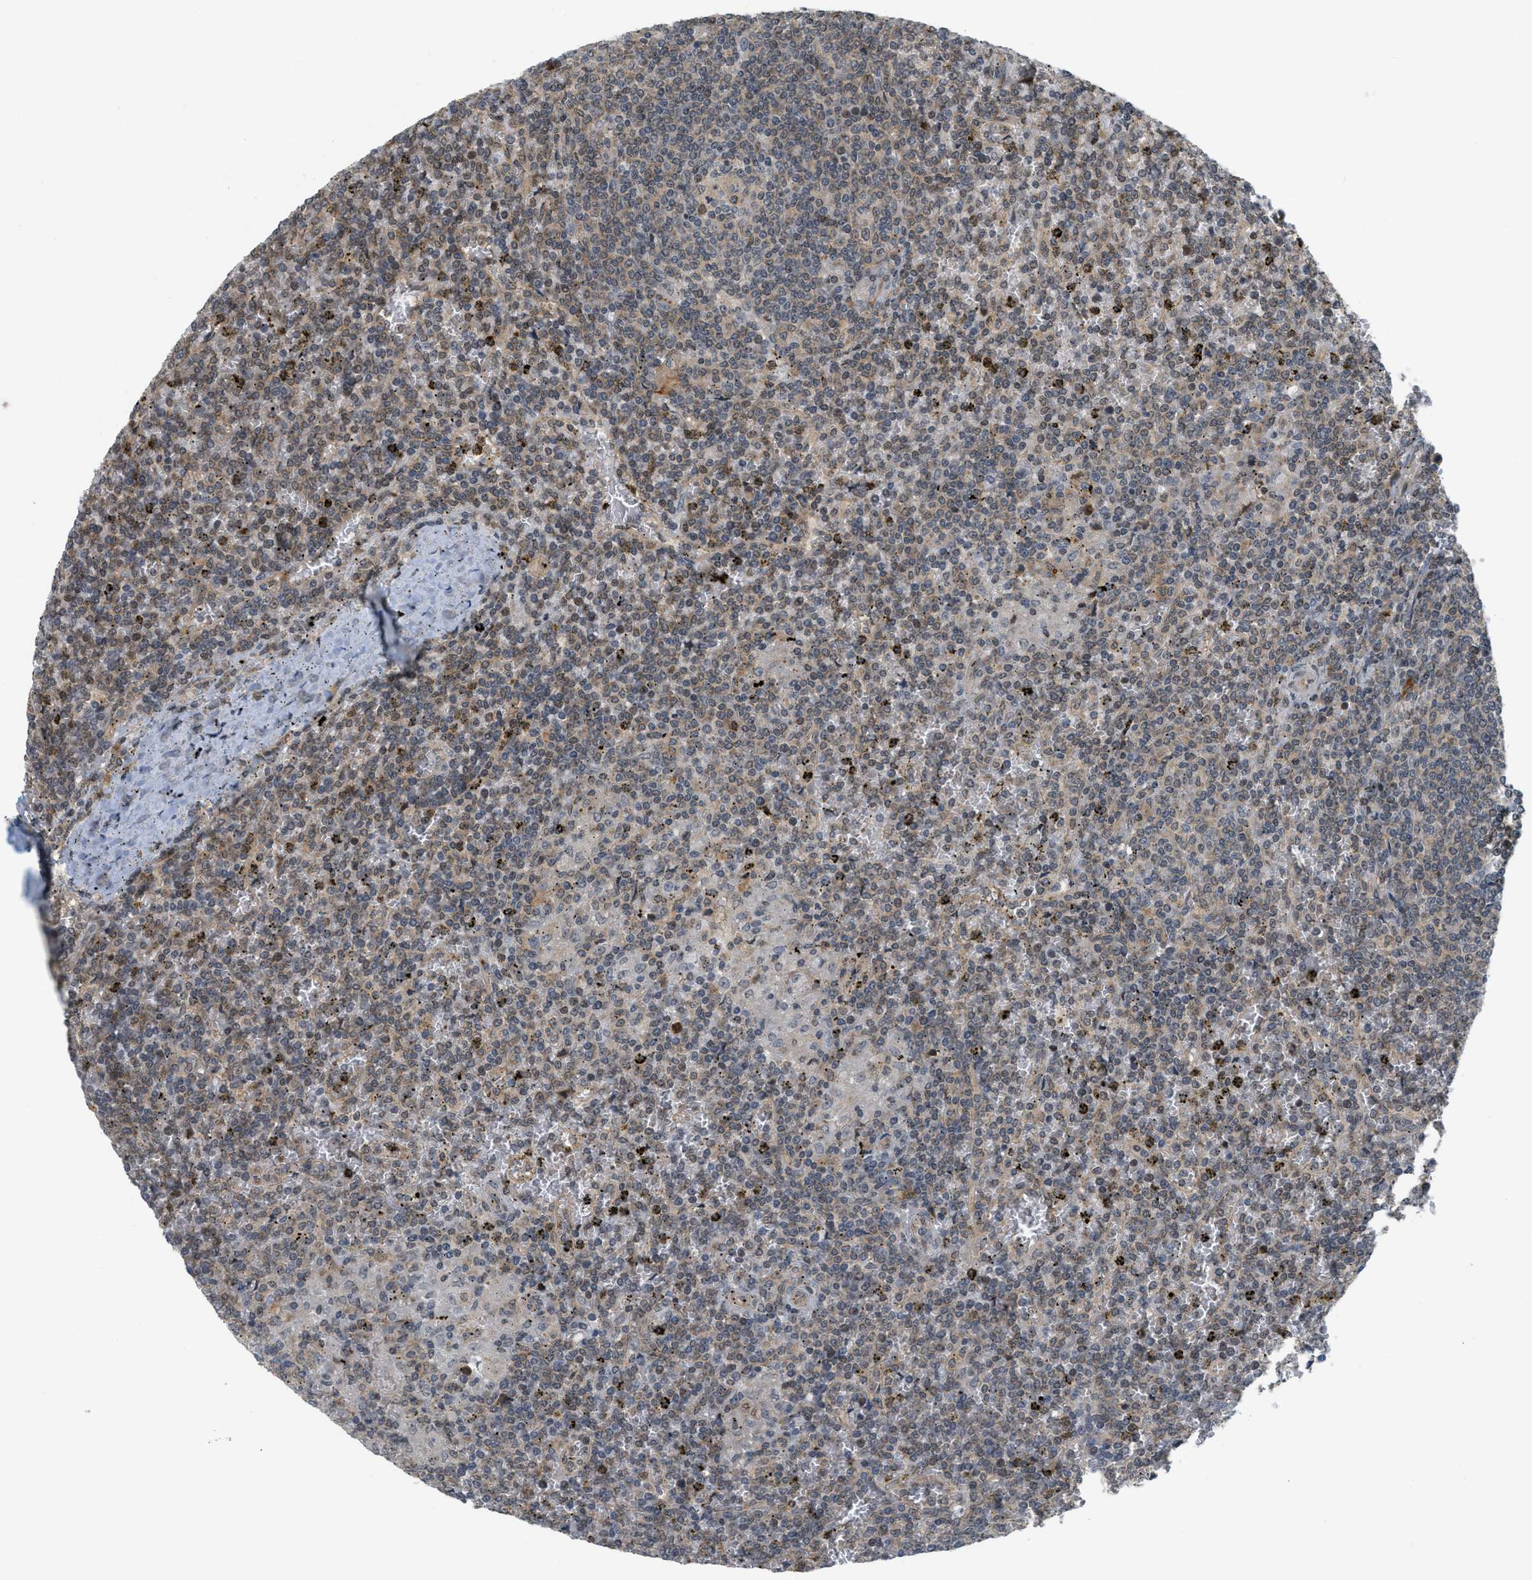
{"staining": {"intensity": "weak", "quantity": ">75%", "location": "cytoplasmic/membranous"}, "tissue": "lymphoma", "cell_type": "Tumor cells", "image_type": "cancer", "snomed": [{"axis": "morphology", "description": "Malignant lymphoma, non-Hodgkin's type, Low grade"}, {"axis": "topography", "description": "Spleen"}], "caption": "IHC (DAB) staining of lymphoma exhibits weak cytoplasmic/membranous protein staining in about >75% of tumor cells.", "gene": "PRKD1", "patient": {"sex": "female", "age": 19}}